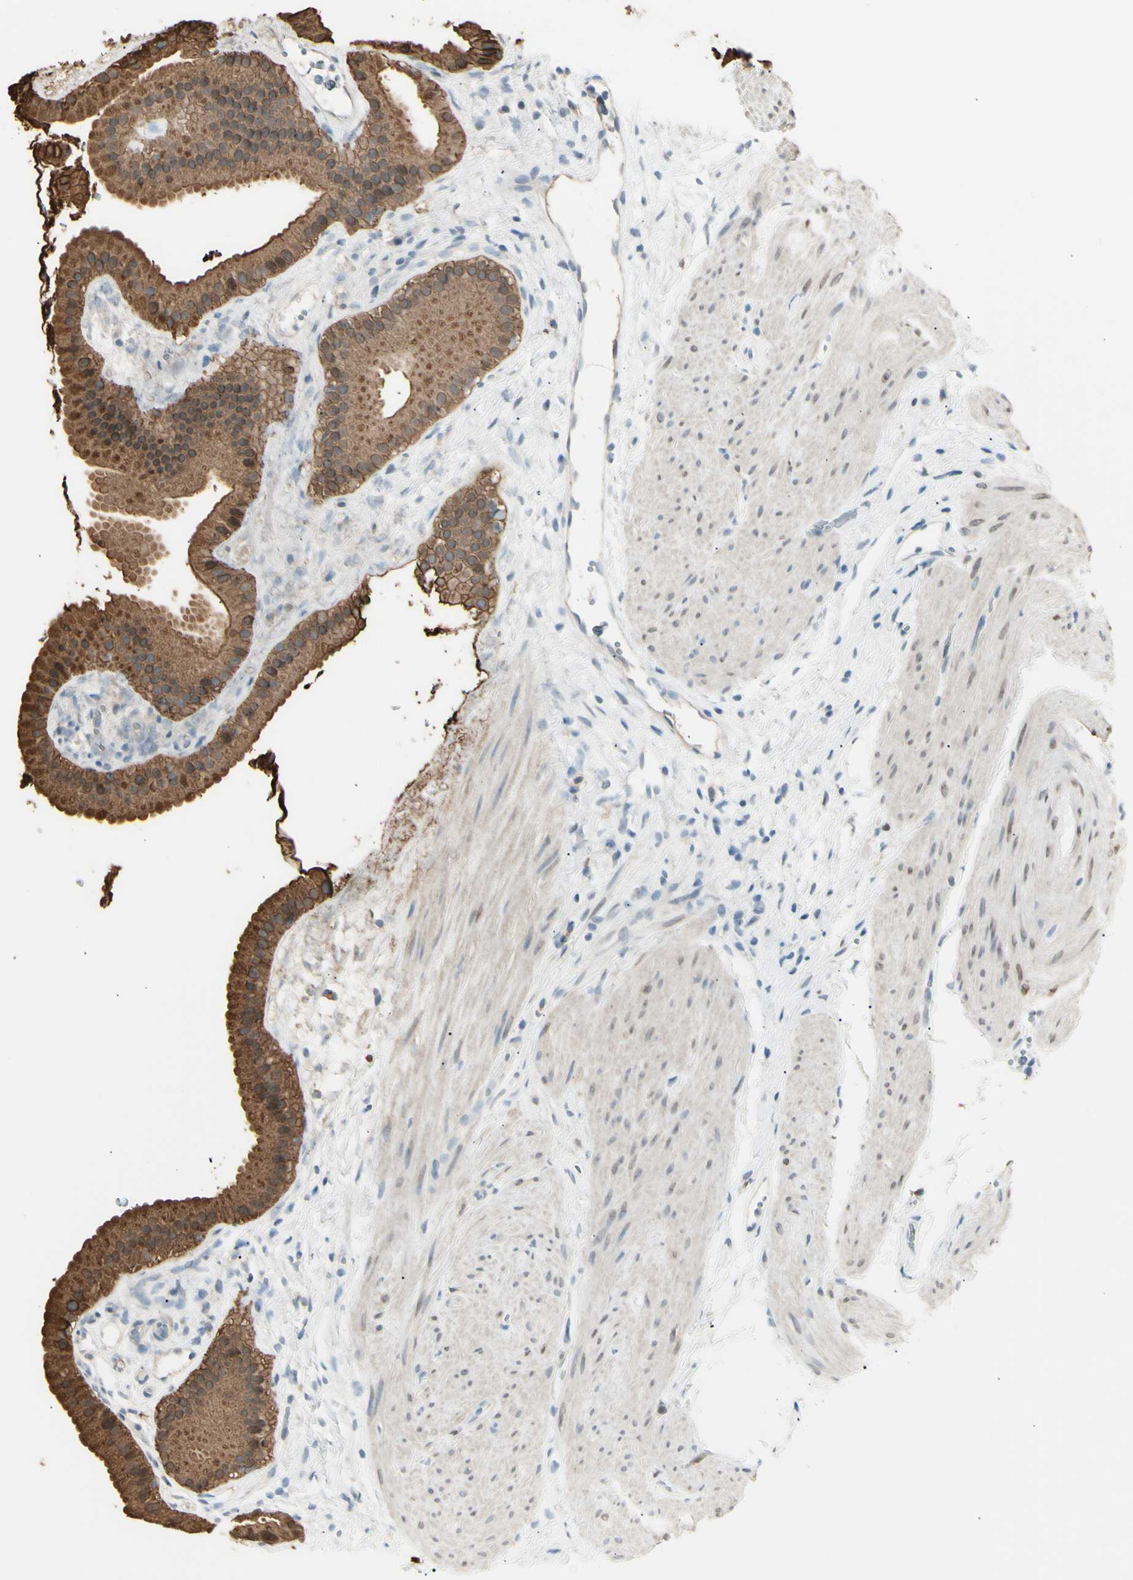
{"staining": {"intensity": "strong", "quantity": ">75%", "location": "cytoplasmic/membranous,nuclear"}, "tissue": "gallbladder", "cell_type": "Glandular cells", "image_type": "normal", "snomed": [{"axis": "morphology", "description": "Normal tissue, NOS"}, {"axis": "topography", "description": "Gallbladder"}], "caption": "A brown stain highlights strong cytoplasmic/membranous,nuclear positivity of a protein in glandular cells of unremarkable gallbladder. (brown staining indicates protein expression, while blue staining denotes nuclei).", "gene": "LHPP", "patient": {"sex": "female", "age": 64}}